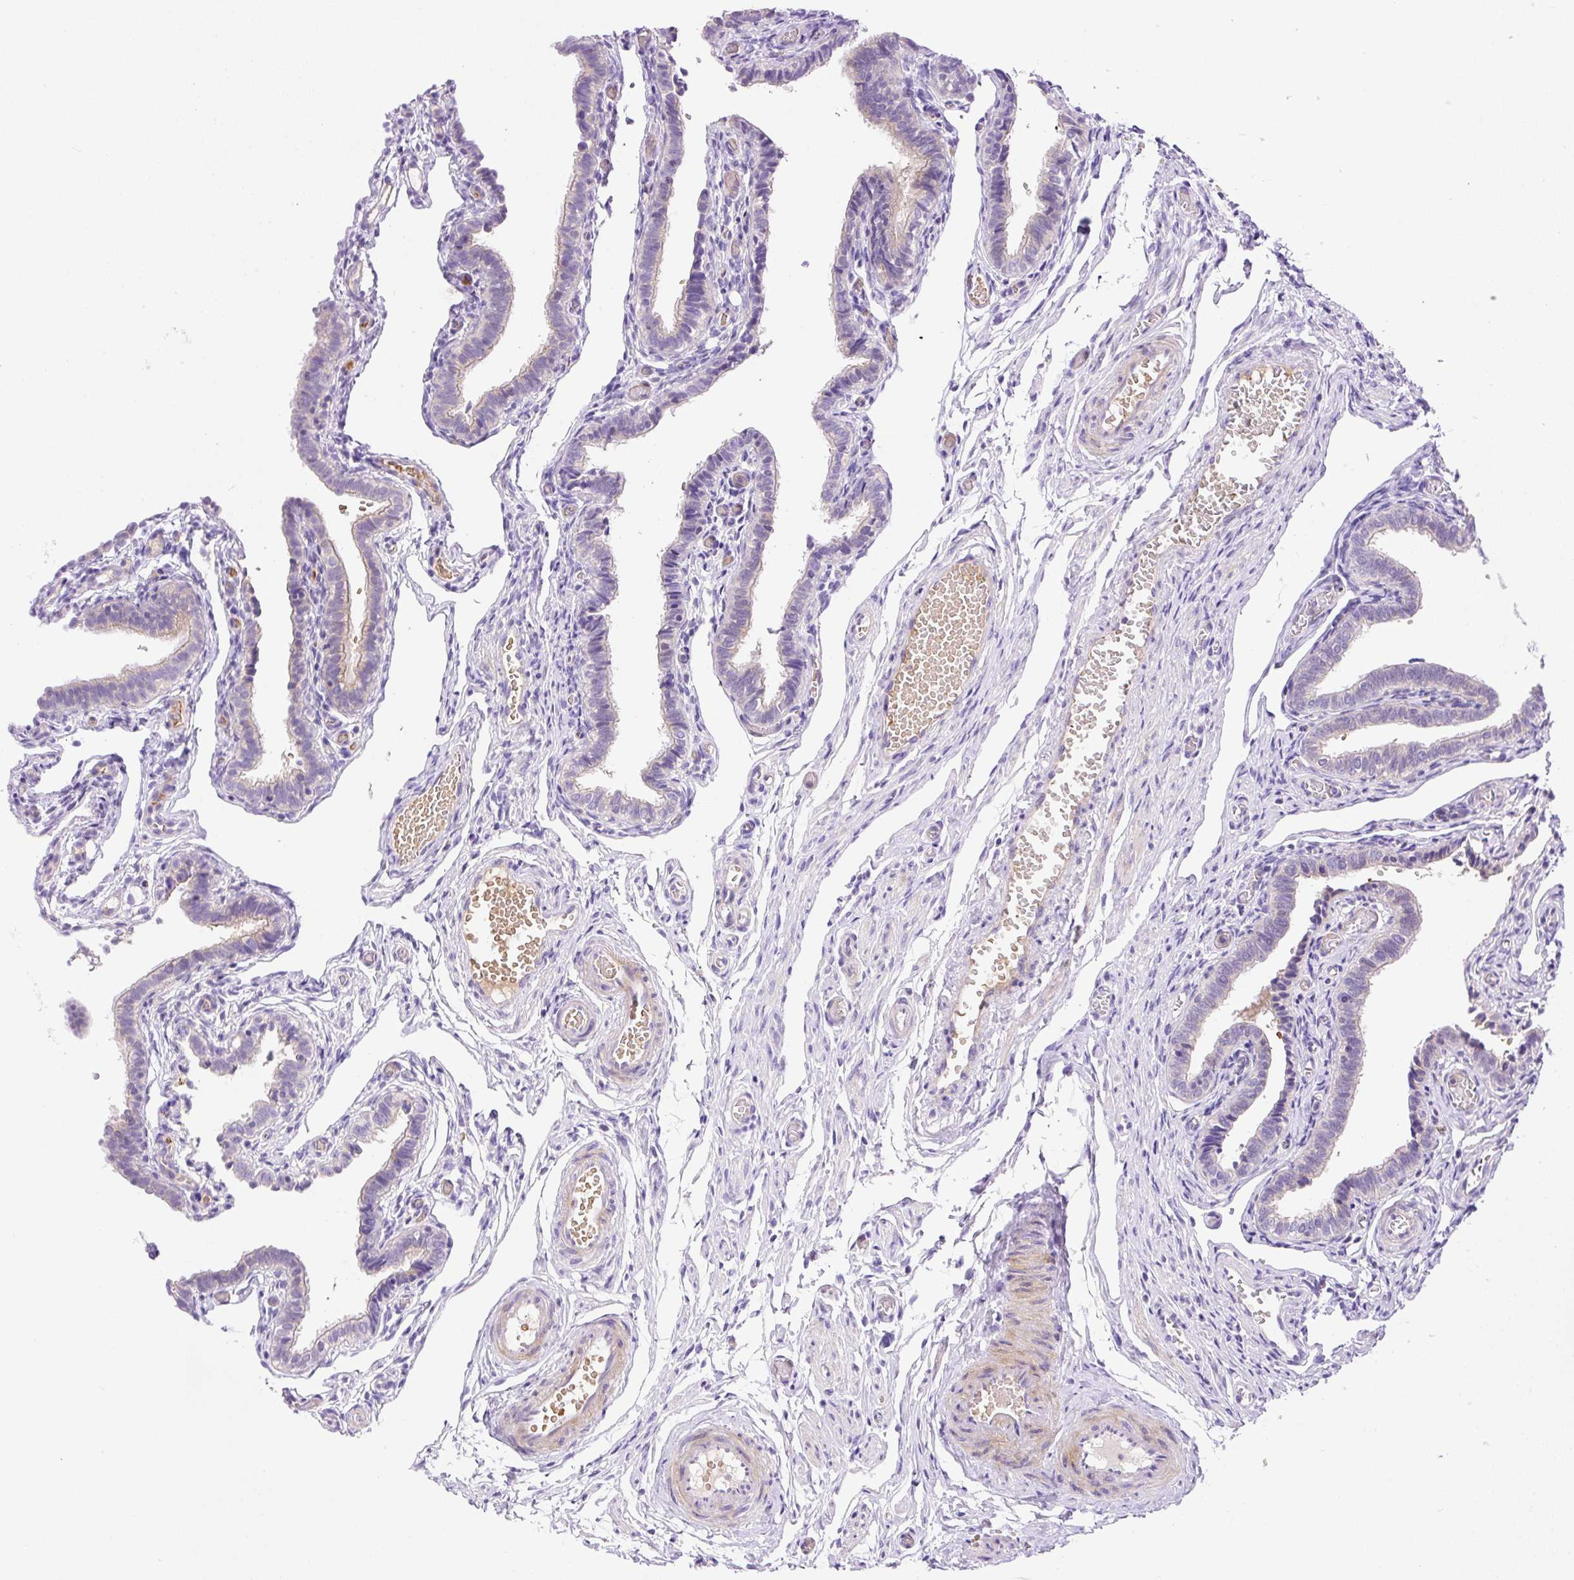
{"staining": {"intensity": "weak", "quantity": "<25%", "location": "cytoplasmic/membranous"}, "tissue": "fallopian tube", "cell_type": "Glandular cells", "image_type": "normal", "snomed": [{"axis": "morphology", "description": "Normal tissue, NOS"}, {"axis": "topography", "description": "Fallopian tube"}], "caption": "Fallopian tube was stained to show a protein in brown. There is no significant positivity in glandular cells. (IHC, brightfield microscopy, high magnification).", "gene": "LHFPL5", "patient": {"sex": "female", "age": 36}}